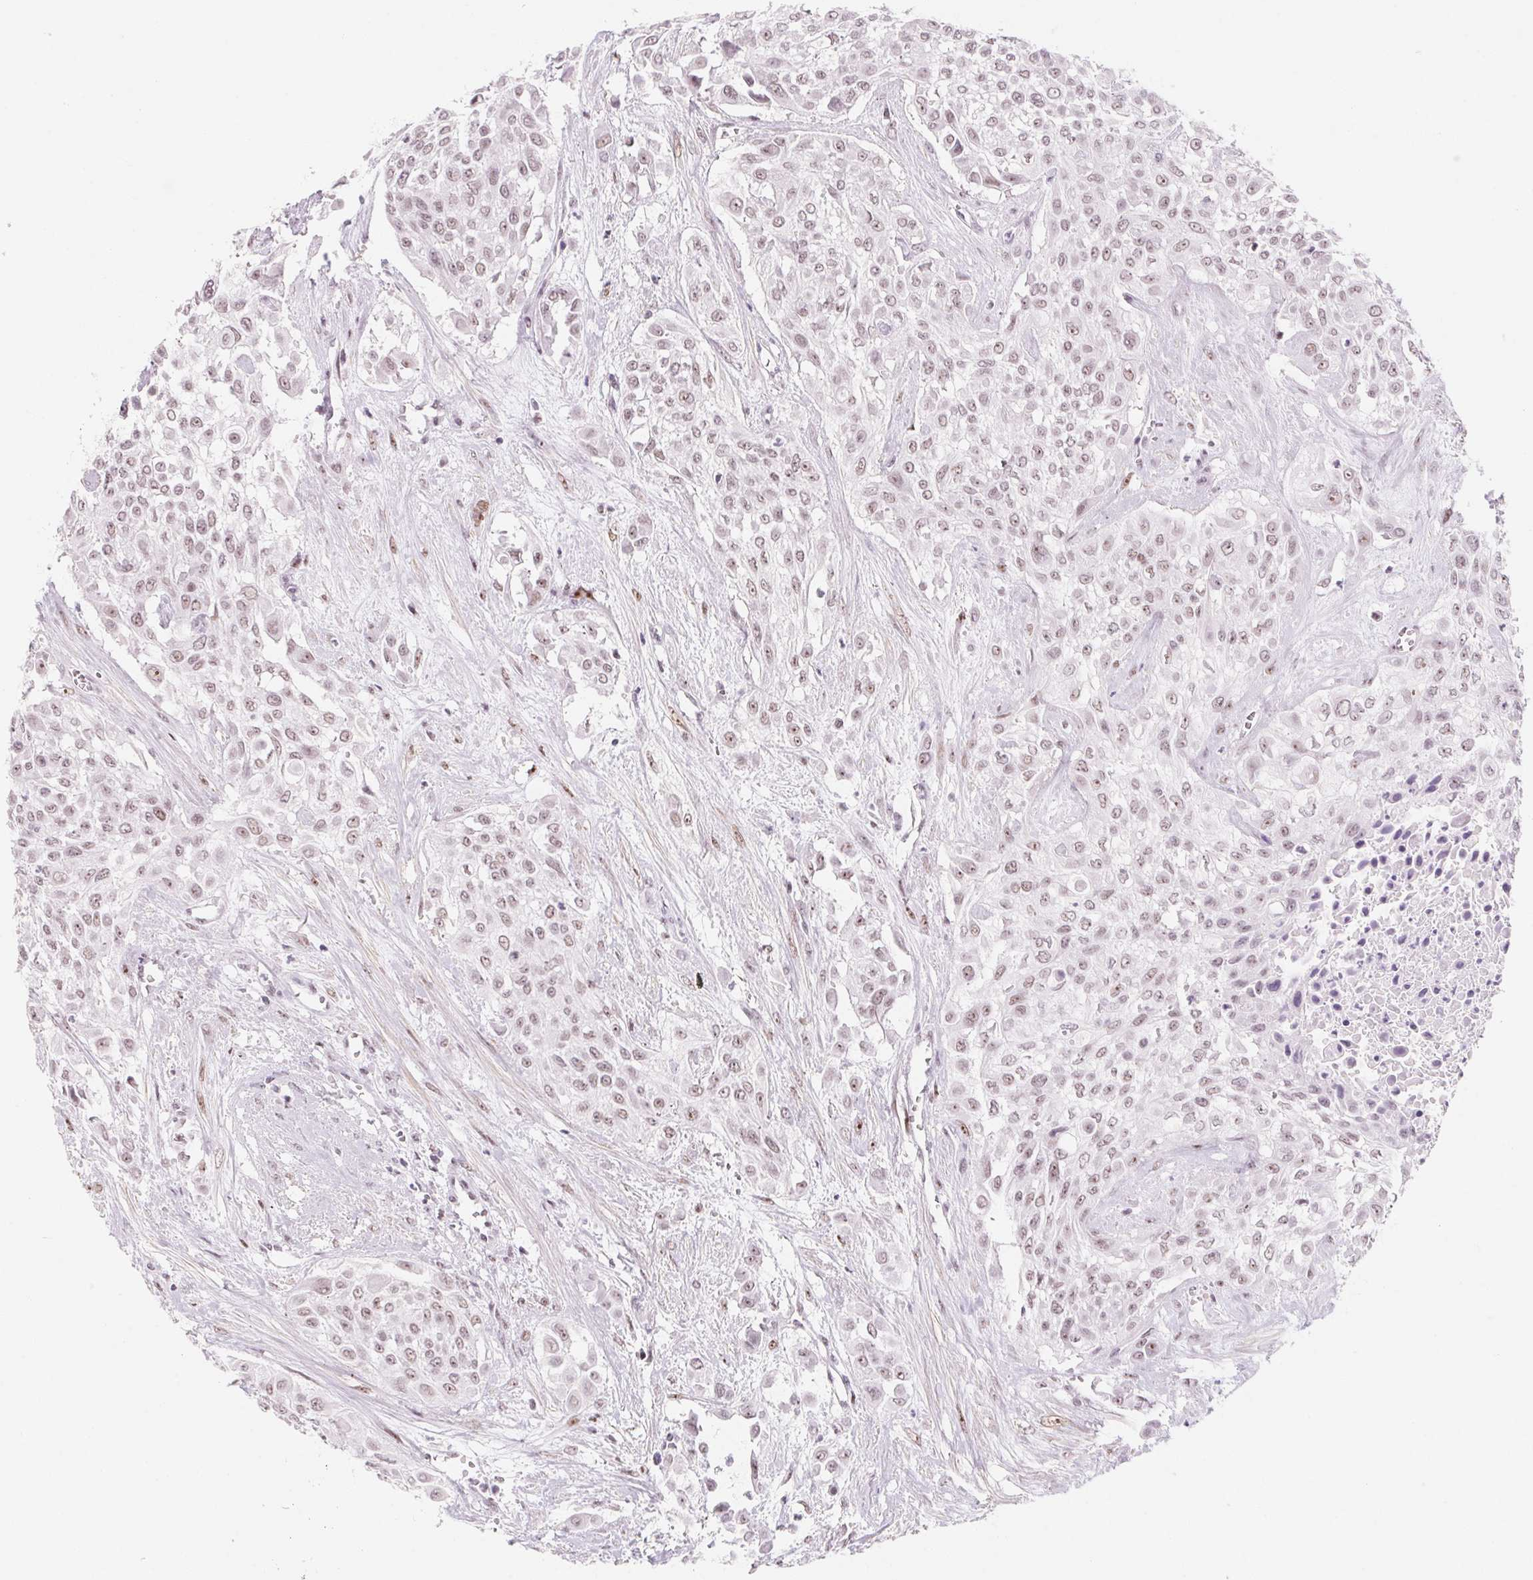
{"staining": {"intensity": "weak", "quantity": ">75%", "location": "nuclear"}, "tissue": "urothelial cancer", "cell_type": "Tumor cells", "image_type": "cancer", "snomed": [{"axis": "morphology", "description": "Urothelial carcinoma, High grade"}, {"axis": "topography", "description": "Urinary bladder"}], "caption": "Human urothelial cancer stained for a protein (brown) exhibits weak nuclear positive staining in about >75% of tumor cells.", "gene": "ZIC4", "patient": {"sex": "male", "age": 57}}